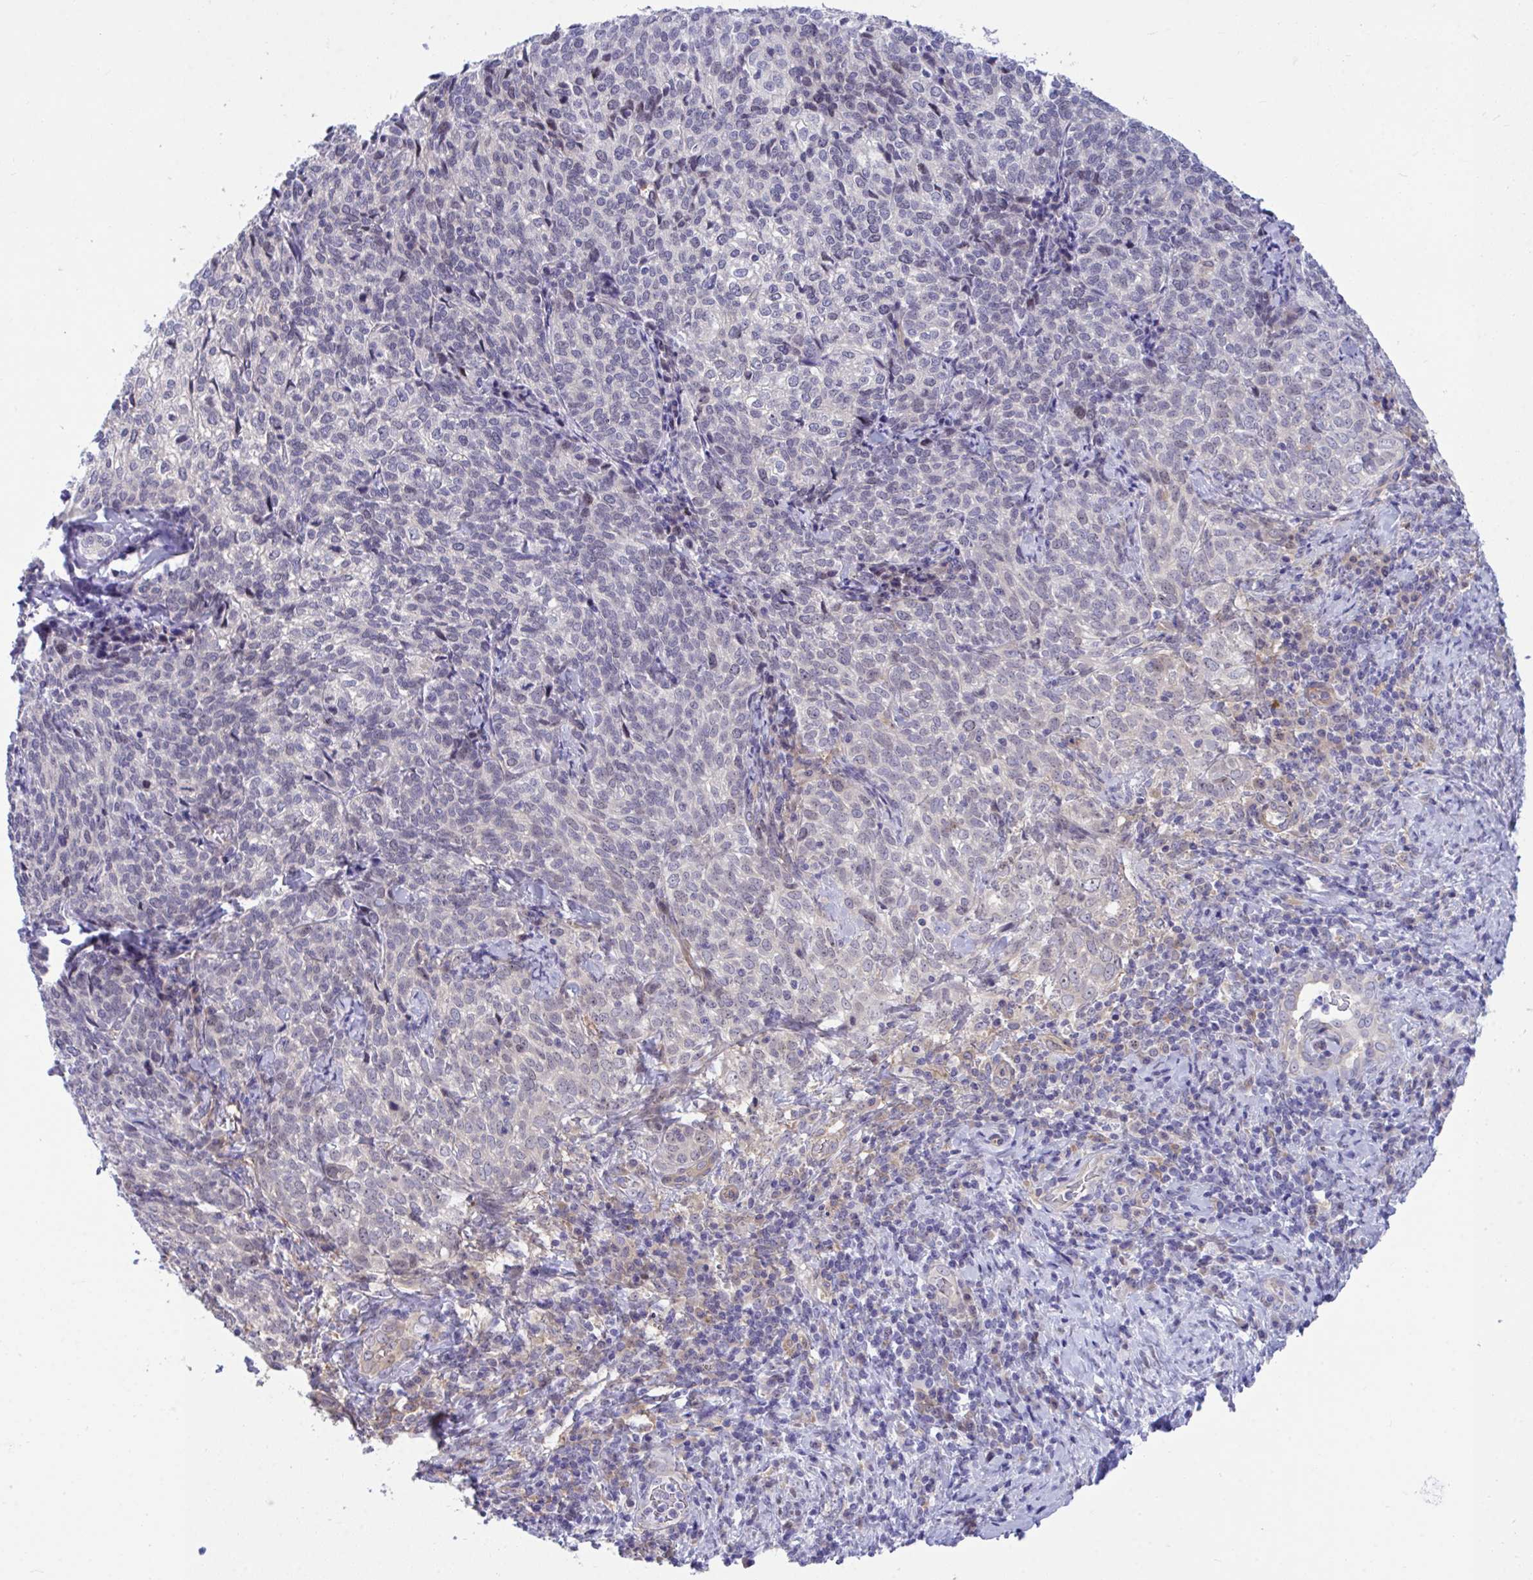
{"staining": {"intensity": "negative", "quantity": "none", "location": "none"}, "tissue": "cervical cancer", "cell_type": "Tumor cells", "image_type": "cancer", "snomed": [{"axis": "morphology", "description": "Normal tissue, NOS"}, {"axis": "morphology", "description": "Squamous cell carcinoma, NOS"}, {"axis": "topography", "description": "Vagina"}, {"axis": "topography", "description": "Cervix"}], "caption": "Cervical squamous cell carcinoma stained for a protein using immunohistochemistry (IHC) shows no positivity tumor cells.", "gene": "CENPQ", "patient": {"sex": "female", "age": 45}}